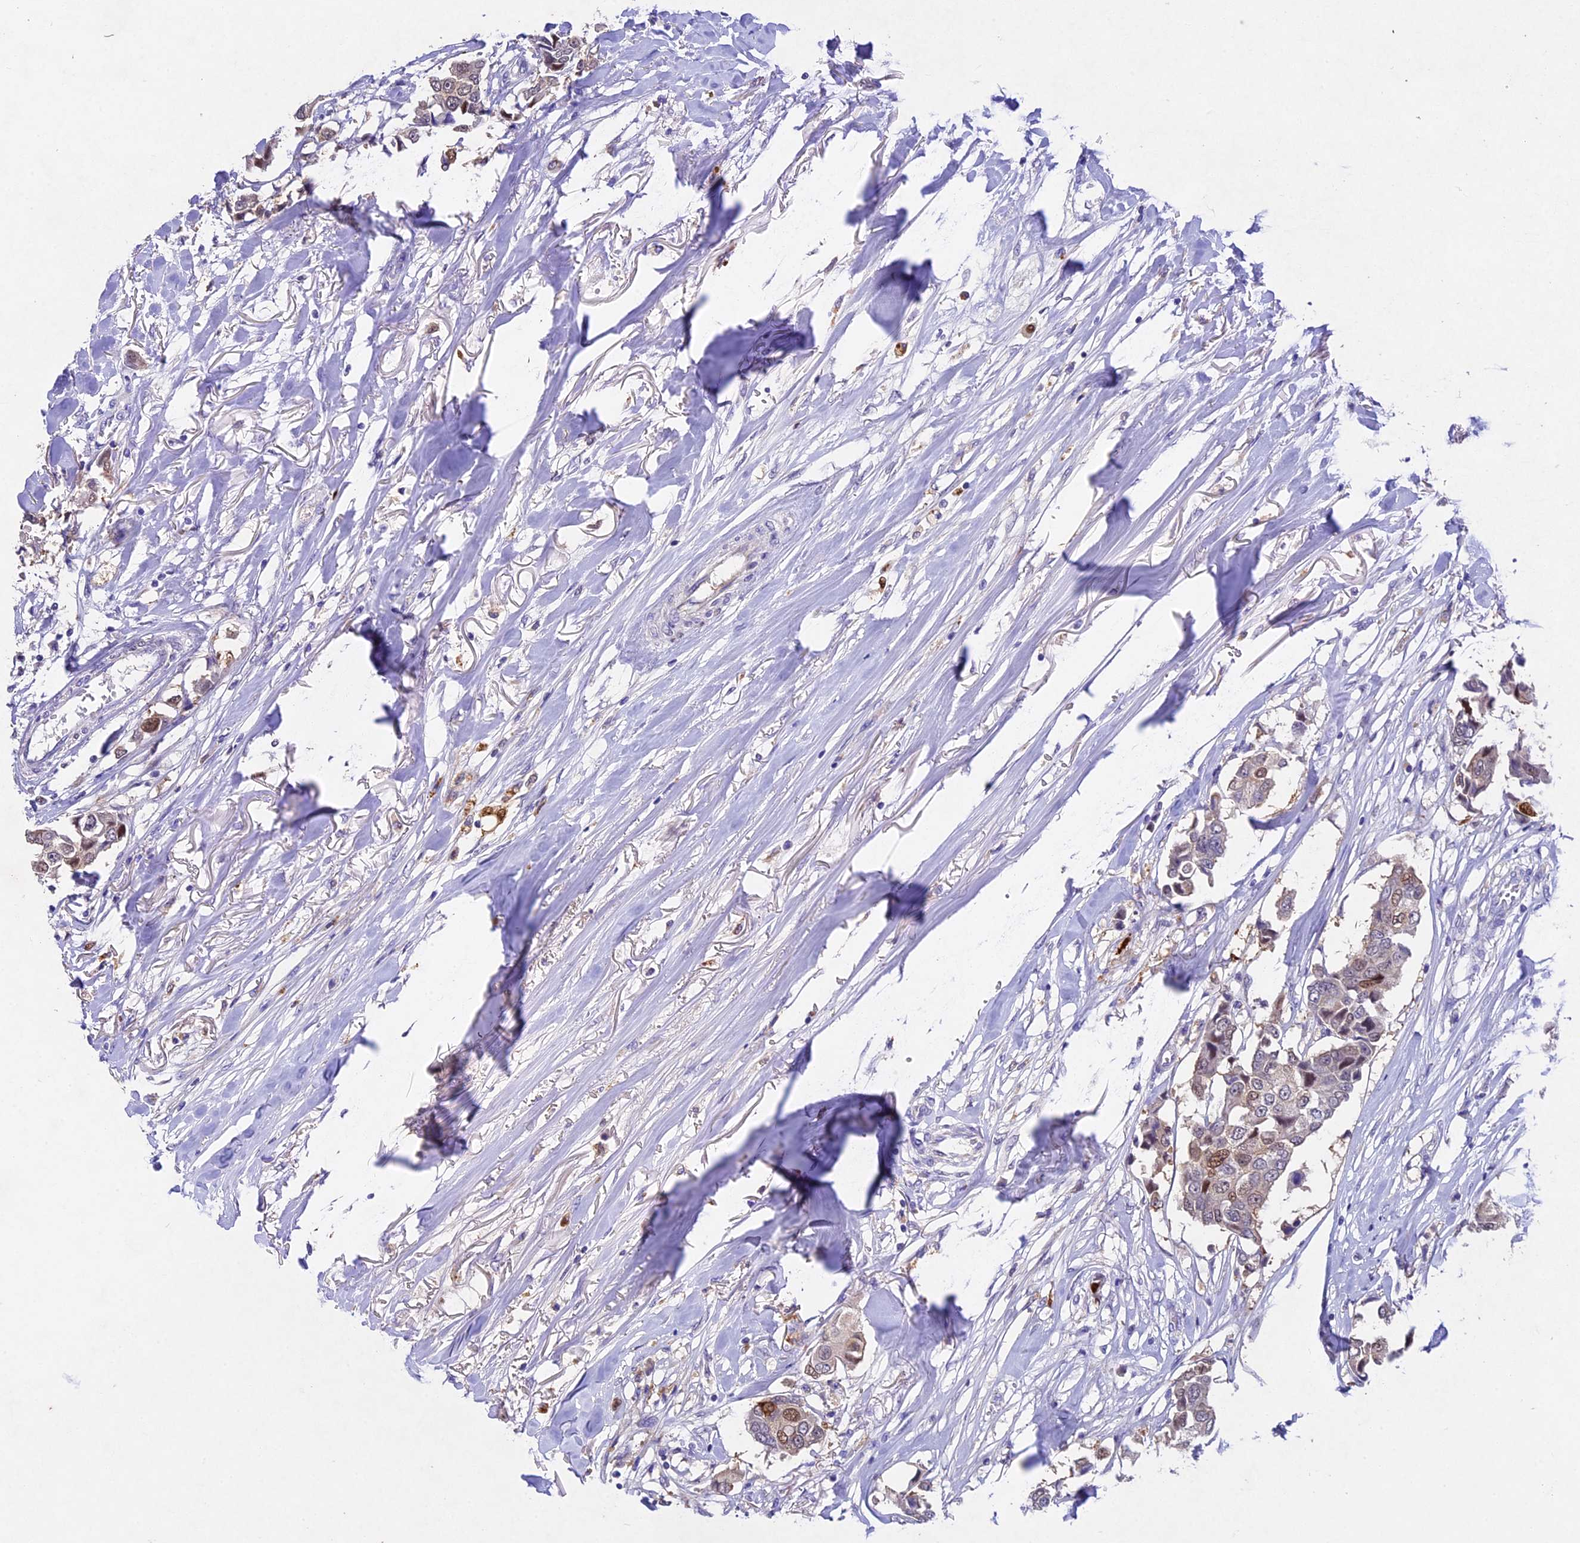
{"staining": {"intensity": "weak", "quantity": "<25%", "location": "cytoplasmic/membranous,nuclear"}, "tissue": "breast cancer", "cell_type": "Tumor cells", "image_type": "cancer", "snomed": [{"axis": "morphology", "description": "Duct carcinoma"}, {"axis": "topography", "description": "Breast"}], "caption": "Photomicrograph shows no significant protein expression in tumor cells of breast cancer.", "gene": "TGDS", "patient": {"sex": "female", "age": 80}}